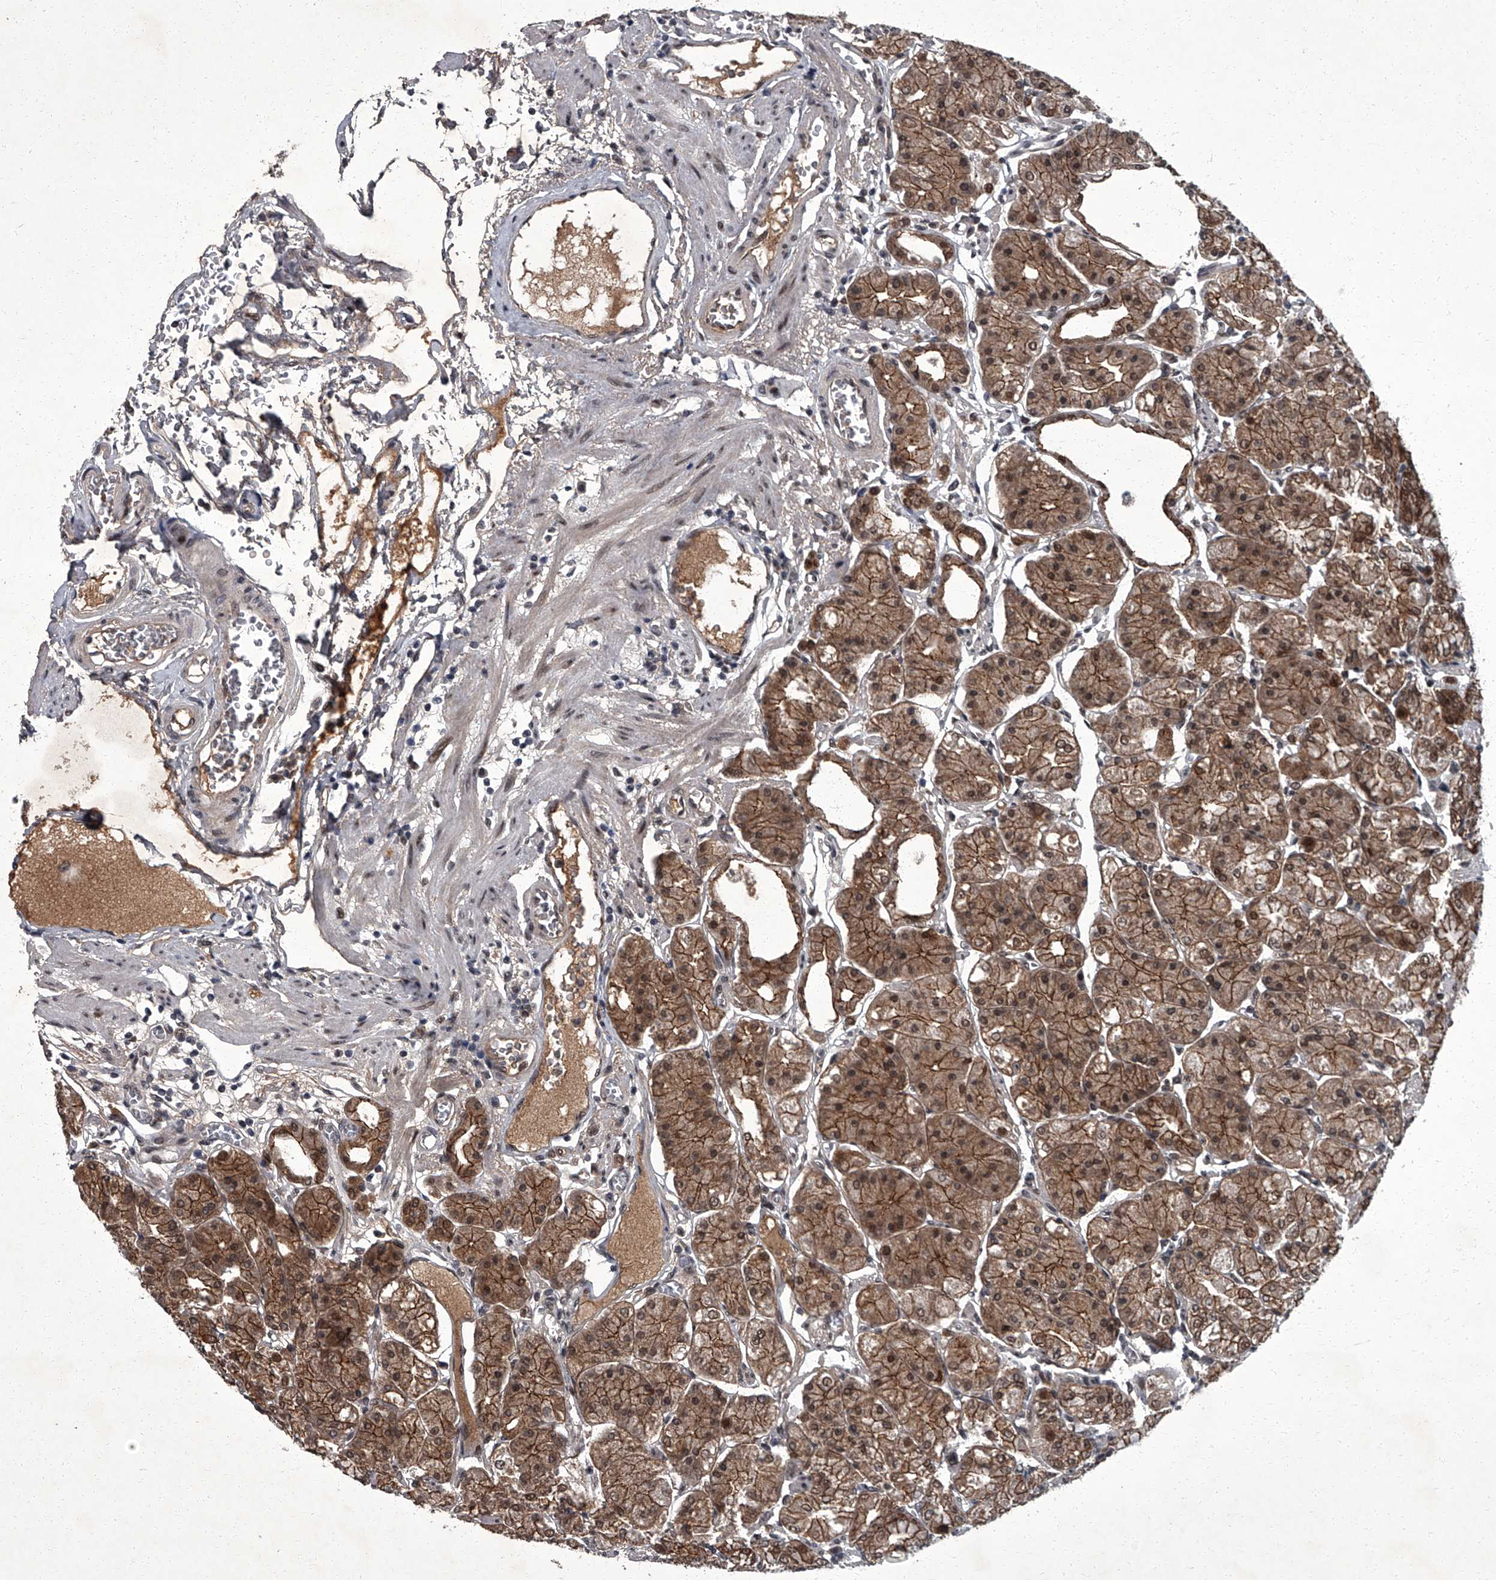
{"staining": {"intensity": "moderate", "quantity": ">75%", "location": "cytoplasmic/membranous,nuclear"}, "tissue": "stomach", "cell_type": "Glandular cells", "image_type": "normal", "snomed": [{"axis": "morphology", "description": "Normal tissue, NOS"}, {"axis": "topography", "description": "Stomach, lower"}], "caption": "Stomach stained for a protein (brown) shows moderate cytoplasmic/membranous,nuclear positive staining in about >75% of glandular cells.", "gene": "ZNF518B", "patient": {"sex": "male", "age": 71}}